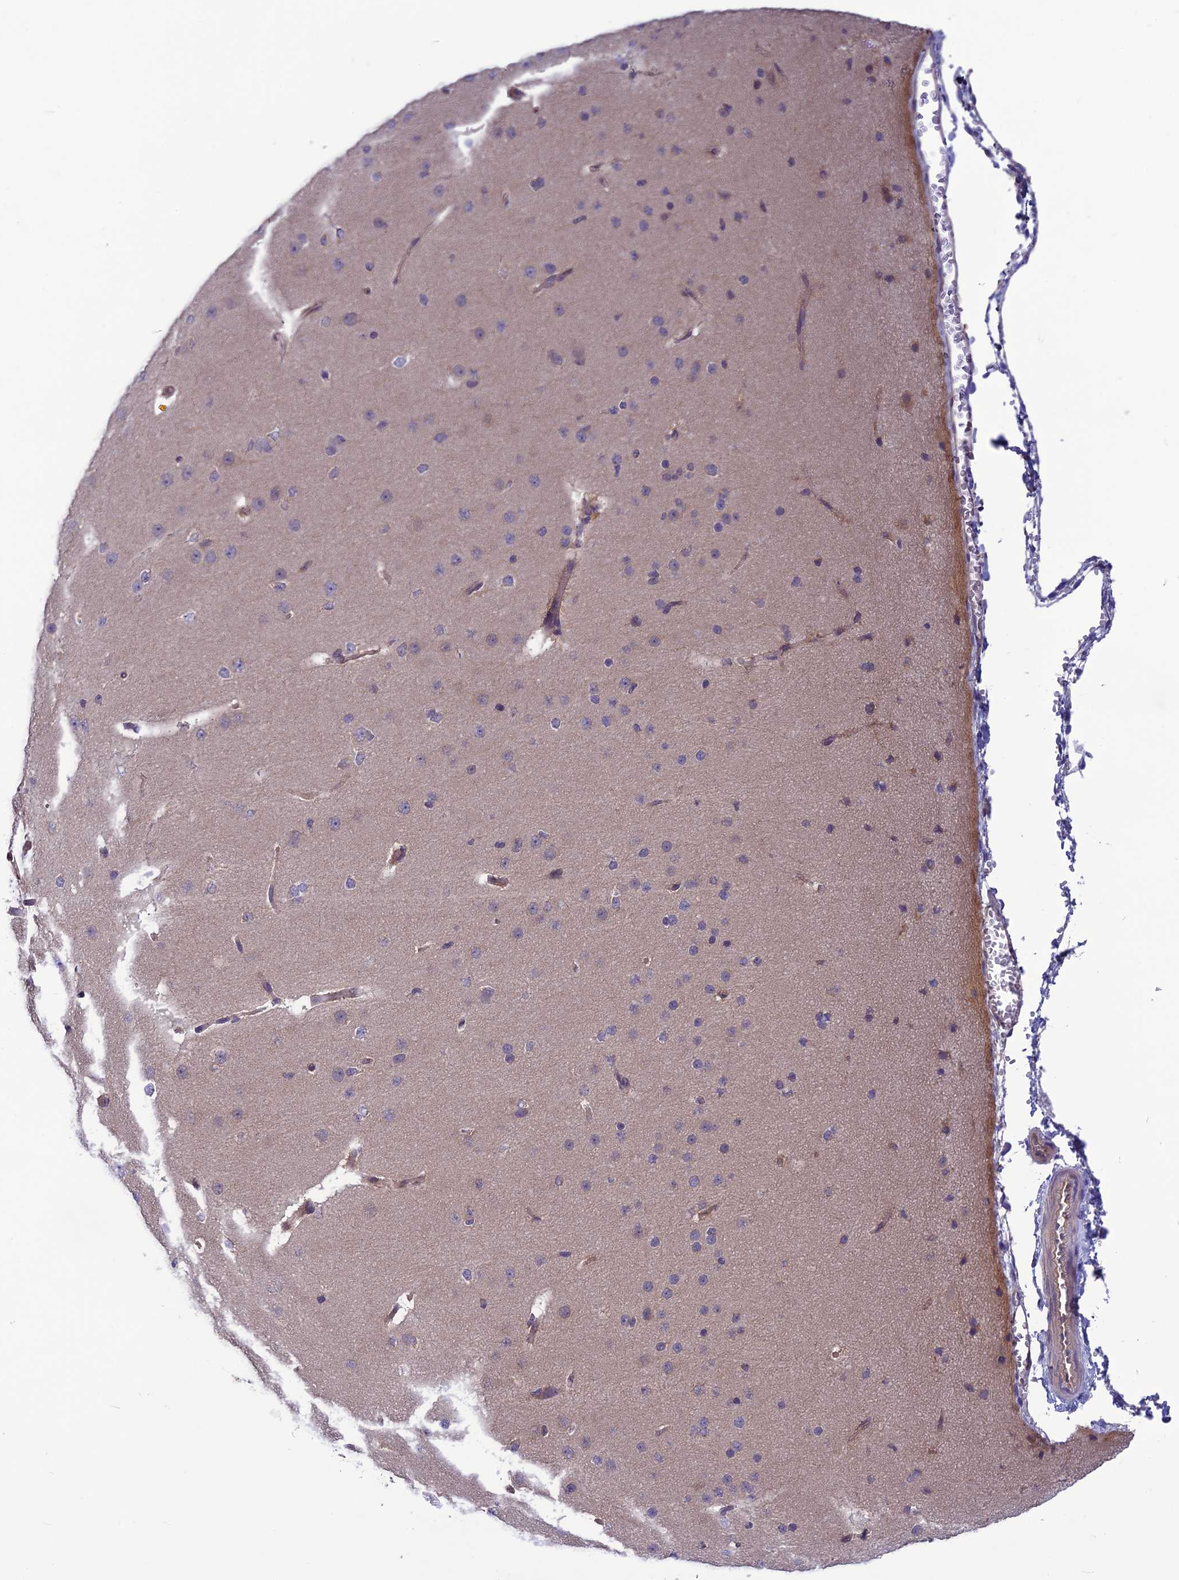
{"staining": {"intensity": "weak", "quantity": "25%-75%", "location": "cytoplasmic/membranous"}, "tissue": "cerebral cortex", "cell_type": "Endothelial cells", "image_type": "normal", "snomed": [{"axis": "morphology", "description": "Normal tissue, NOS"}, {"axis": "morphology", "description": "Developmental malformation"}, {"axis": "topography", "description": "Cerebral cortex"}], "caption": "Immunohistochemistry of unremarkable cerebral cortex demonstrates low levels of weak cytoplasmic/membranous expression in about 25%-75% of endothelial cells.", "gene": "PSMF1", "patient": {"sex": "female", "age": 30}}